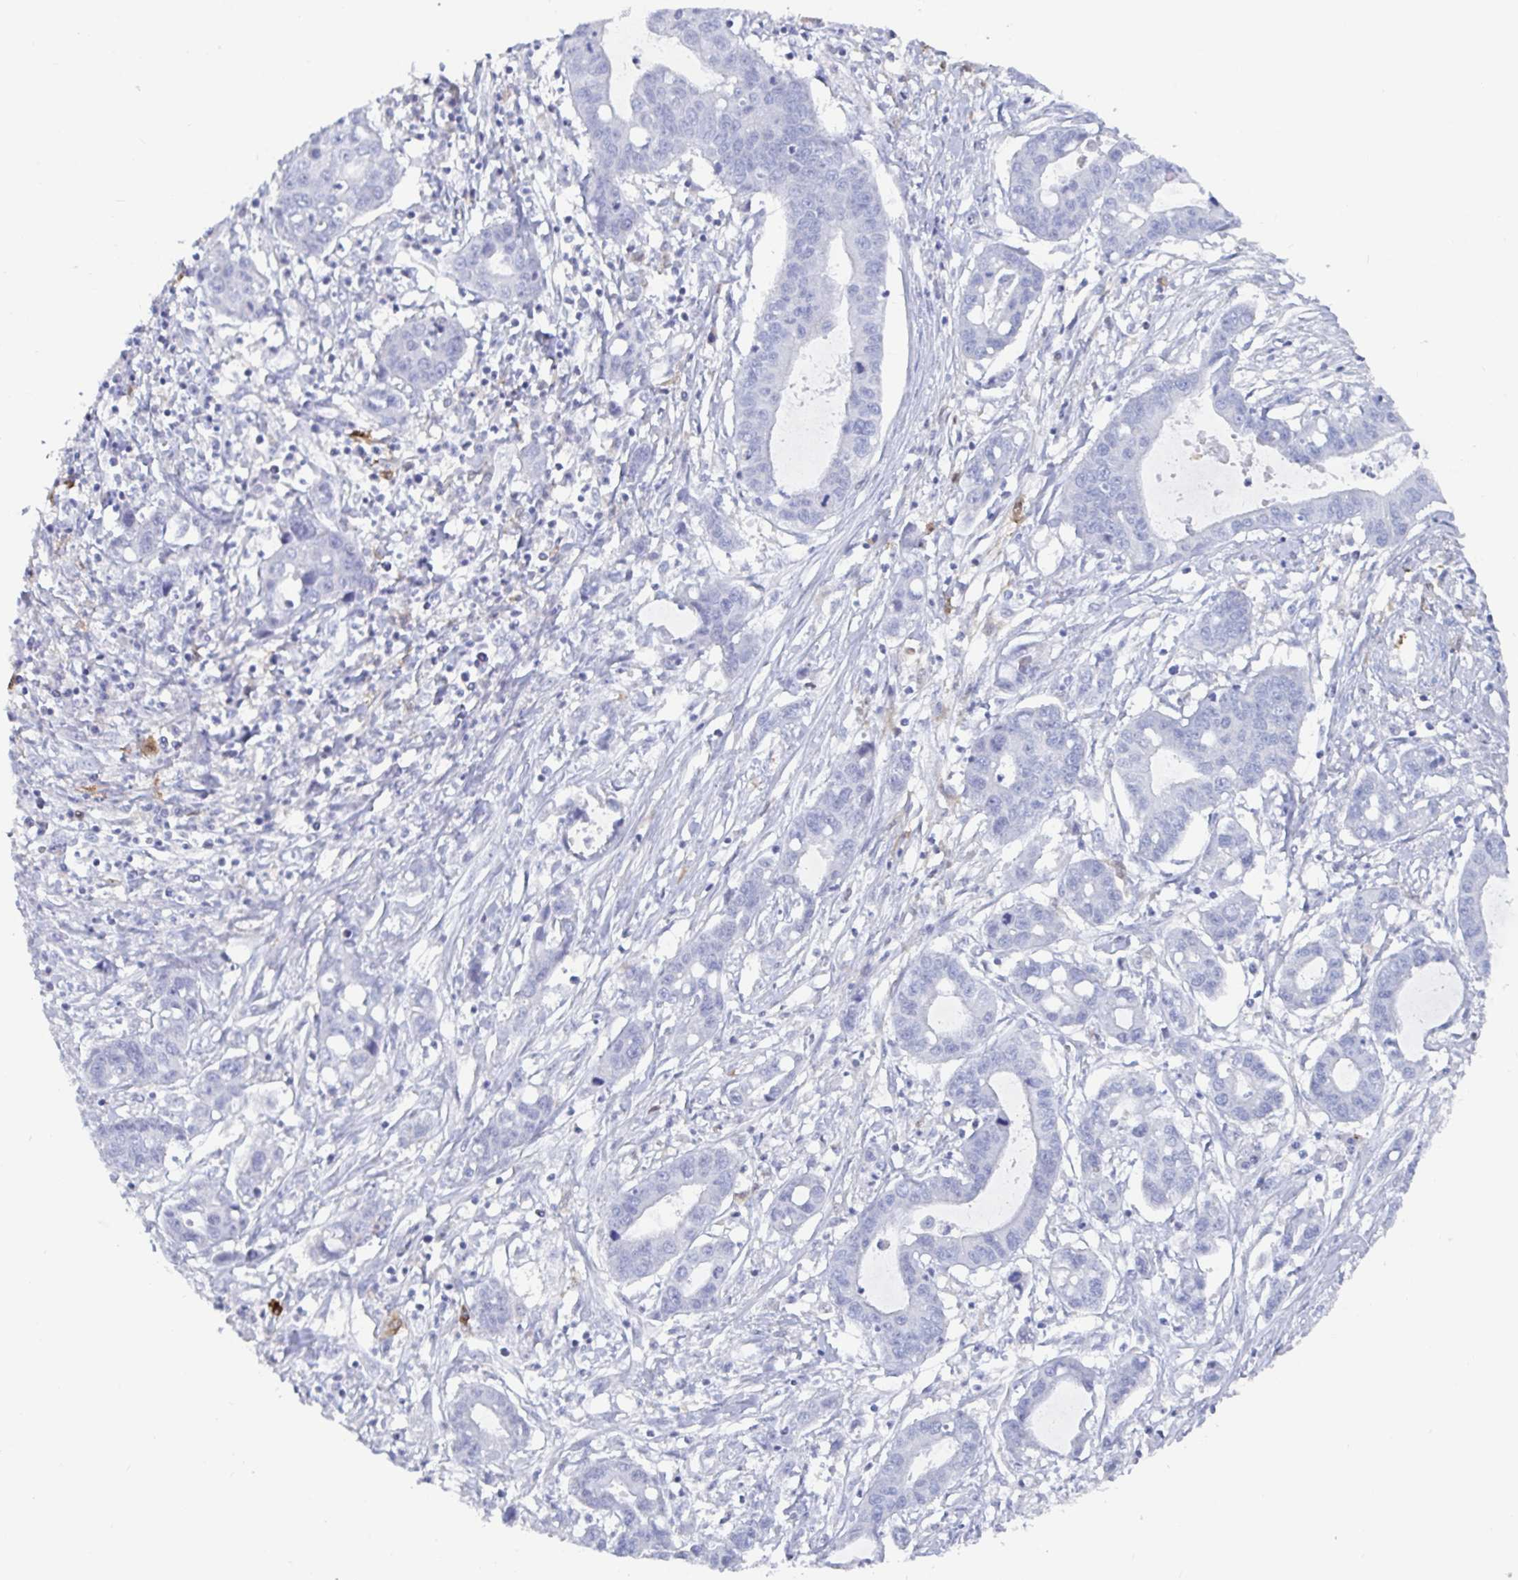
{"staining": {"intensity": "negative", "quantity": "none", "location": "none"}, "tissue": "liver cancer", "cell_type": "Tumor cells", "image_type": "cancer", "snomed": [{"axis": "morphology", "description": "Cholangiocarcinoma"}, {"axis": "topography", "description": "Liver"}], "caption": "Immunohistochemistry (IHC) histopathology image of neoplastic tissue: liver cholangiocarcinoma stained with DAB exhibits no significant protein positivity in tumor cells.", "gene": "OR2A4", "patient": {"sex": "male", "age": 58}}